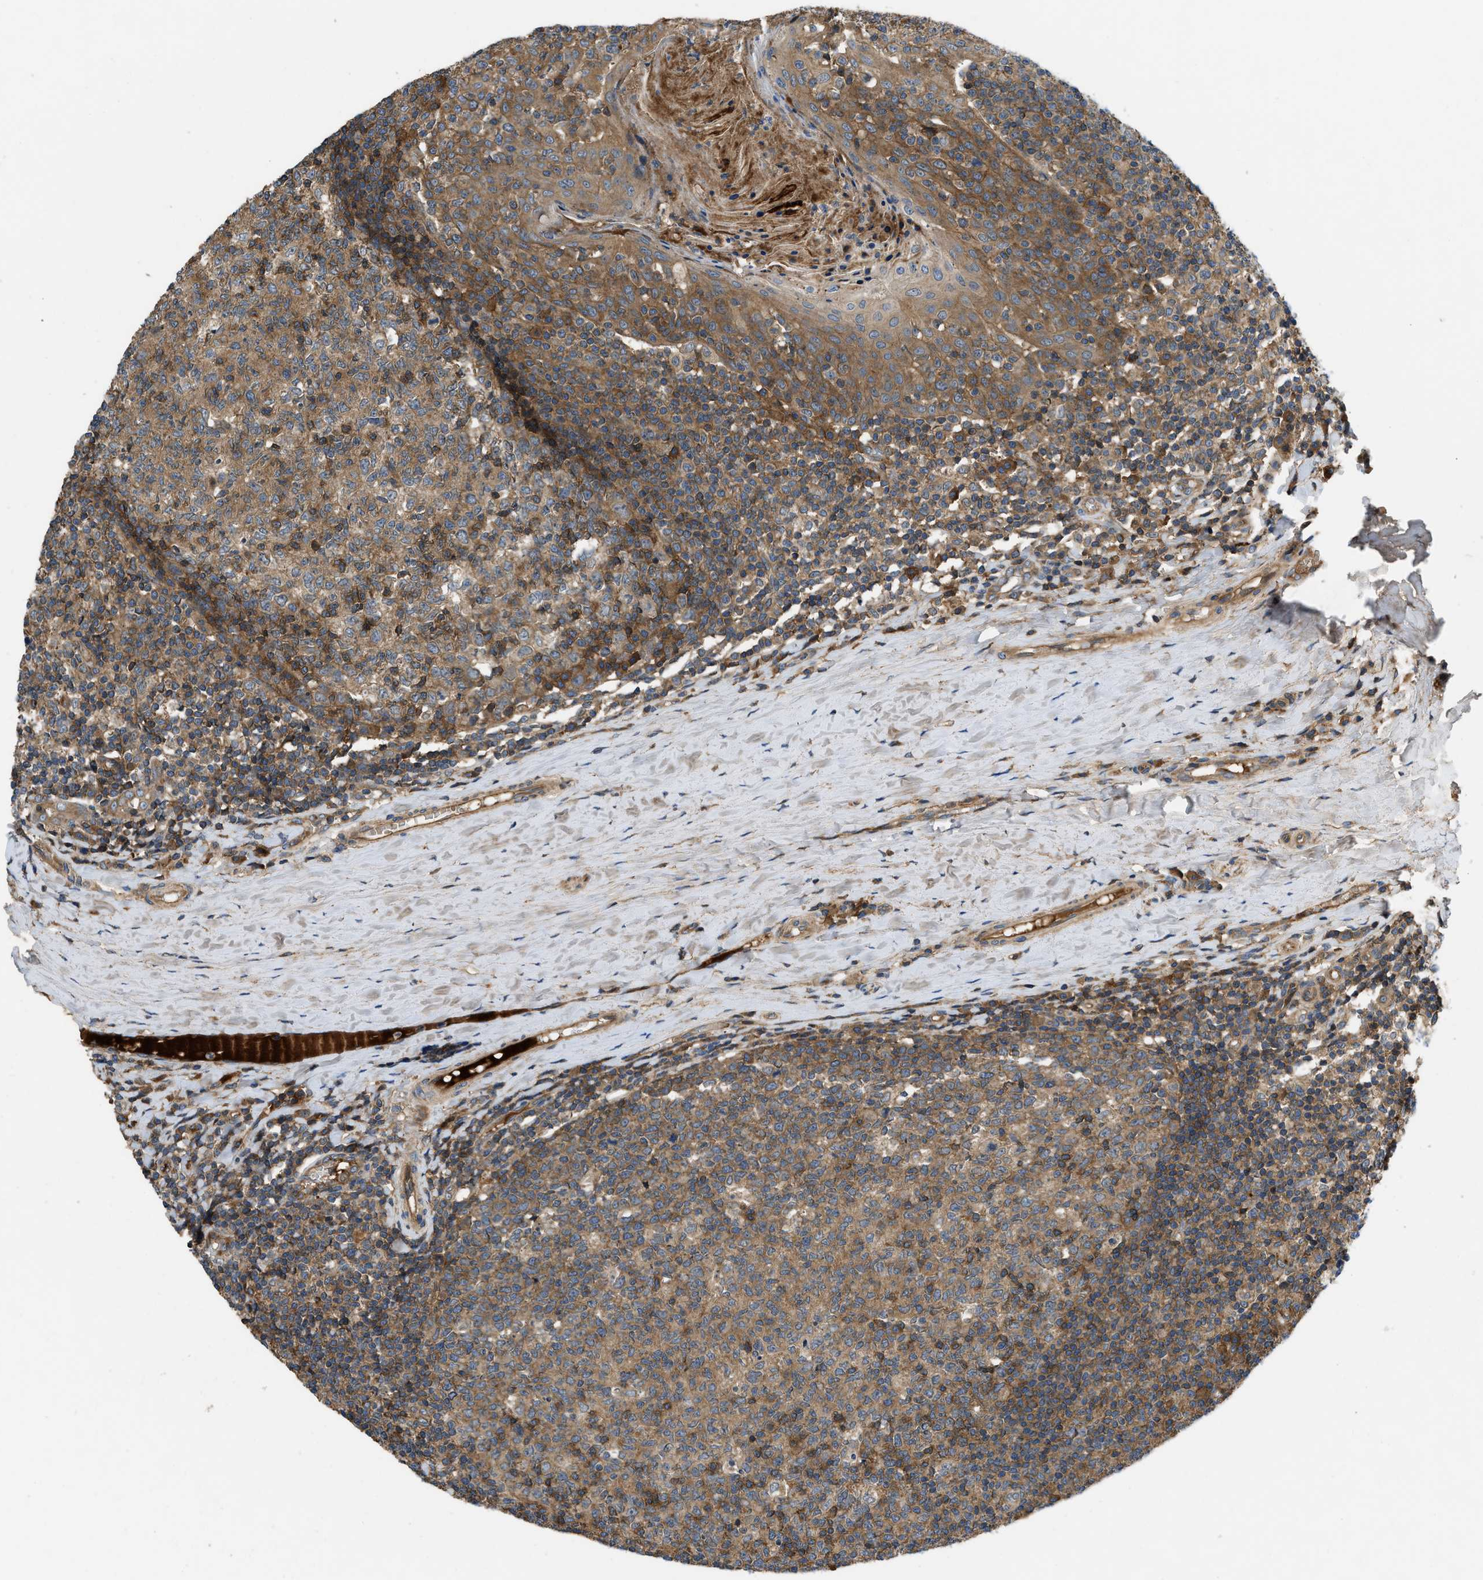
{"staining": {"intensity": "strong", "quantity": "25%-75%", "location": "cytoplasmic/membranous"}, "tissue": "tonsil", "cell_type": "Germinal center cells", "image_type": "normal", "snomed": [{"axis": "morphology", "description": "Normal tissue, NOS"}, {"axis": "topography", "description": "Tonsil"}], "caption": "Unremarkable tonsil was stained to show a protein in brown. There is high levels of strong cytoplasmic/membranous expression in approximately 25%-75% of germinal center cells.", "gene": "CNNM3", "patient": {"sex": "female", "age": 19}}